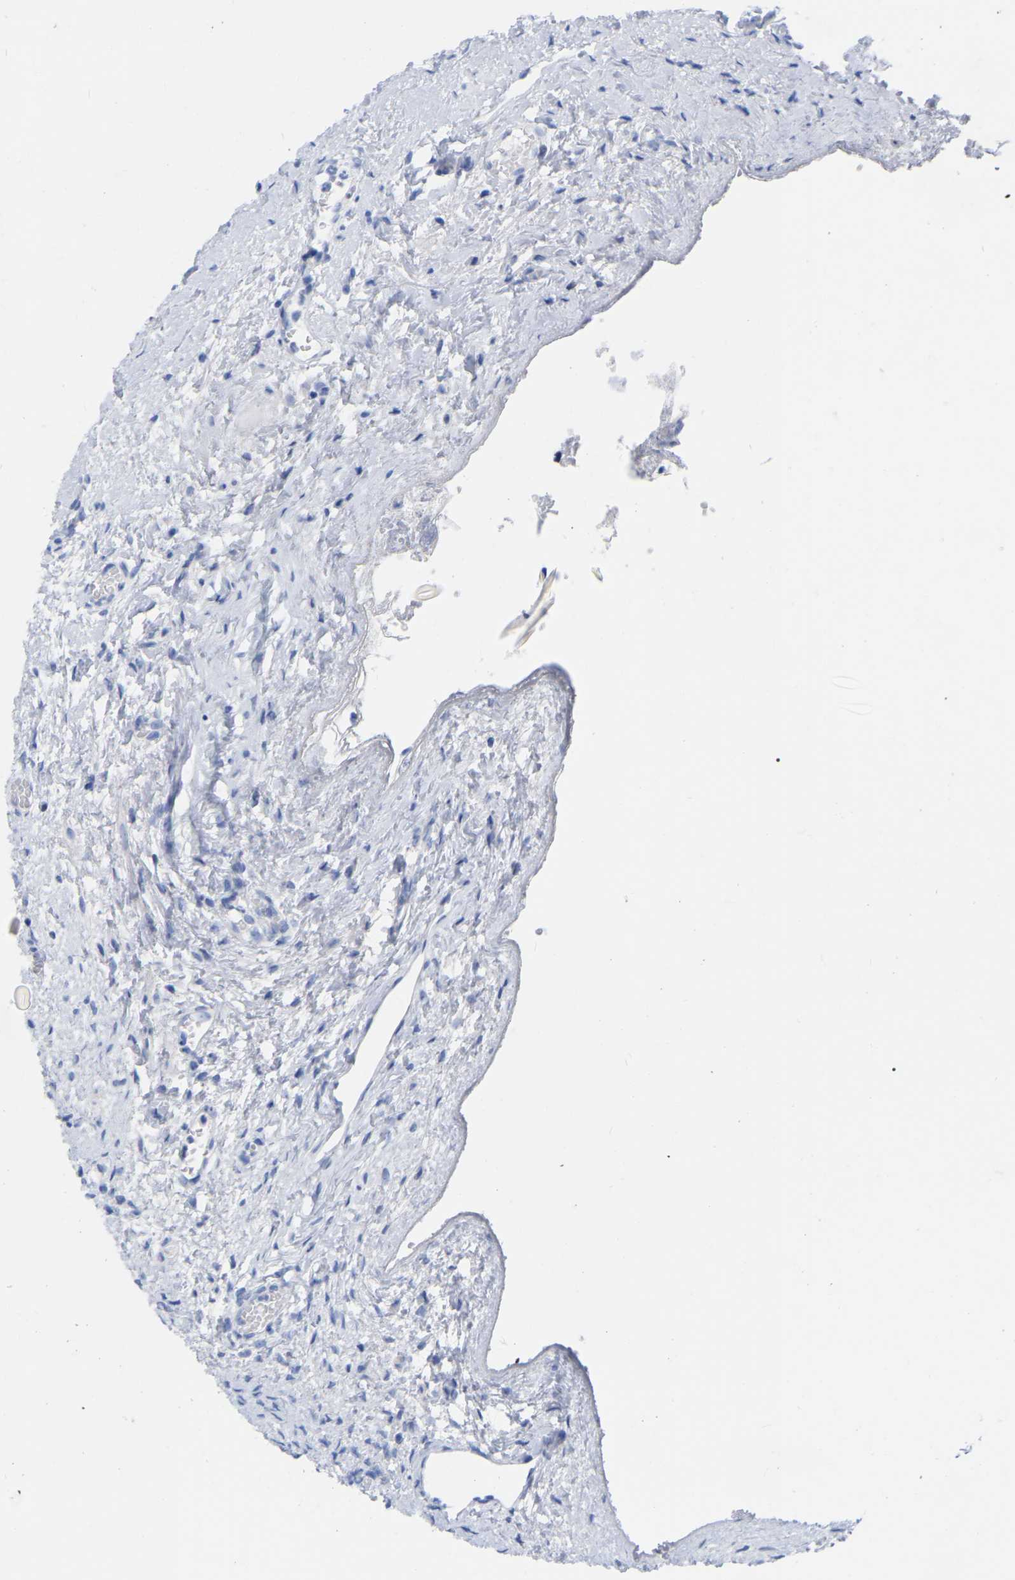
{"staining": {"intensity": "weak", "quantity": ">75%", "location": "cytoplasmic/membranous"}, "tissue": "ovary", "cell_type": "Follicle cells", "image_type": "normal", "snomed": [{"axis": "morphology", "description": "Normal tissue, NOS"}, {"axis": "topography", "description": "Ovary"}], "caption": "DAB immunohistochemical staining of normal human ovary exhibits weak cytoplasmic/membranous protein staining in about >75% of follicle cells.", "gene": "ZNF629", "patient": {"sex": "female", "age": 33}}